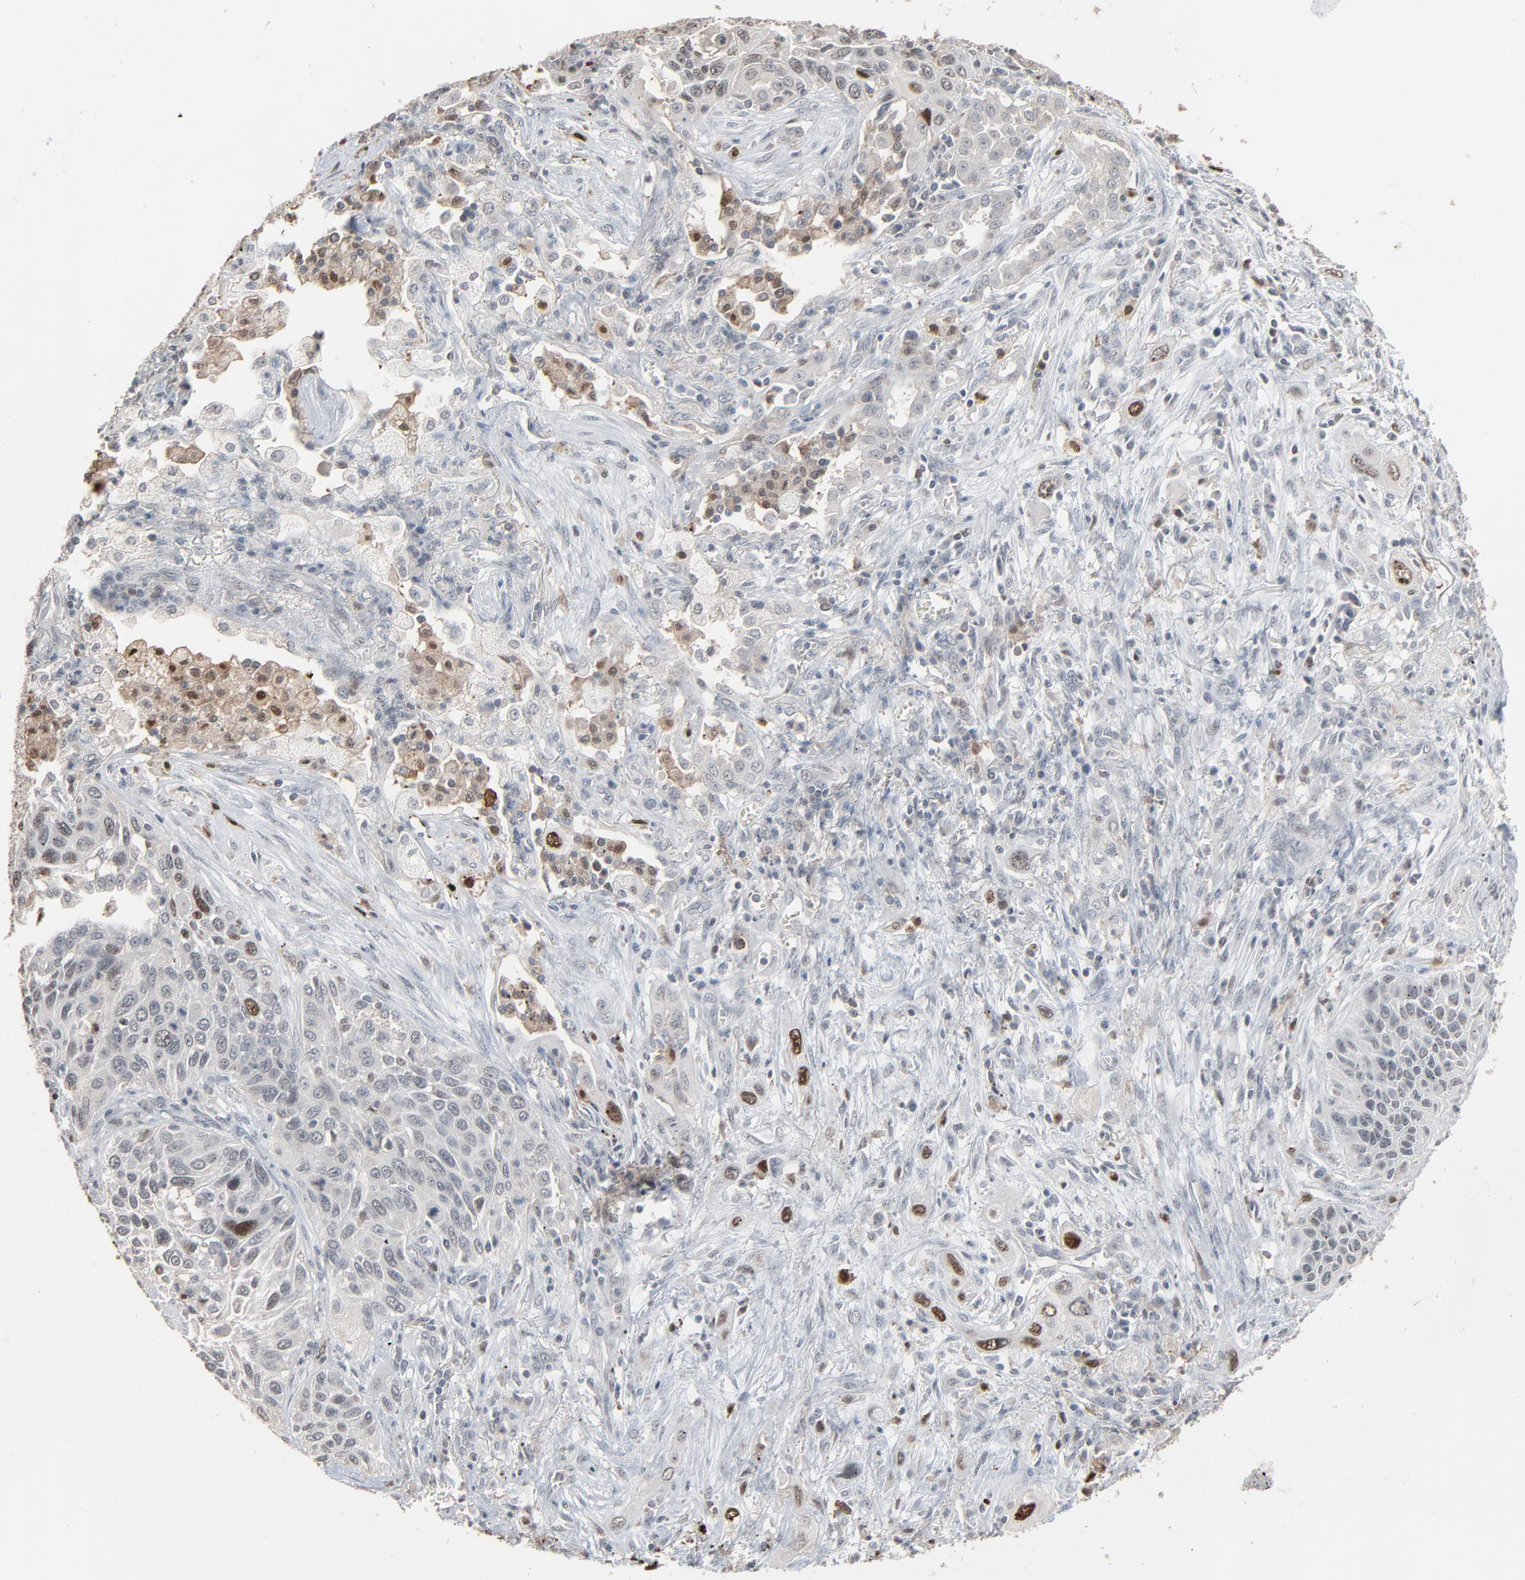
{"staining": {"intensity": "strong", "quantity": "<25%", "location": "nuclear"}, "tissue": "lung cancer", "cell_type": "Tumor cells", "image_type": "cancer", "snomed": [{"axis": "morphology", "description": "Squamous cell carcinoma, NOS"}, {"axis": "topography", "description": "Lung"}], "caption": "High-power microscopy captured an immunohistochemistry (IHC) image of lung cancer, revealing strong nuclear expression in approximately <25% of tumor cells. The staining is performed using DAB brown chromogen to label protein expression. The nuclei are counter-stained blue using hematoxylin.", "gene": "DOCK8", "patient": {"sex": "female", "age": 76}}